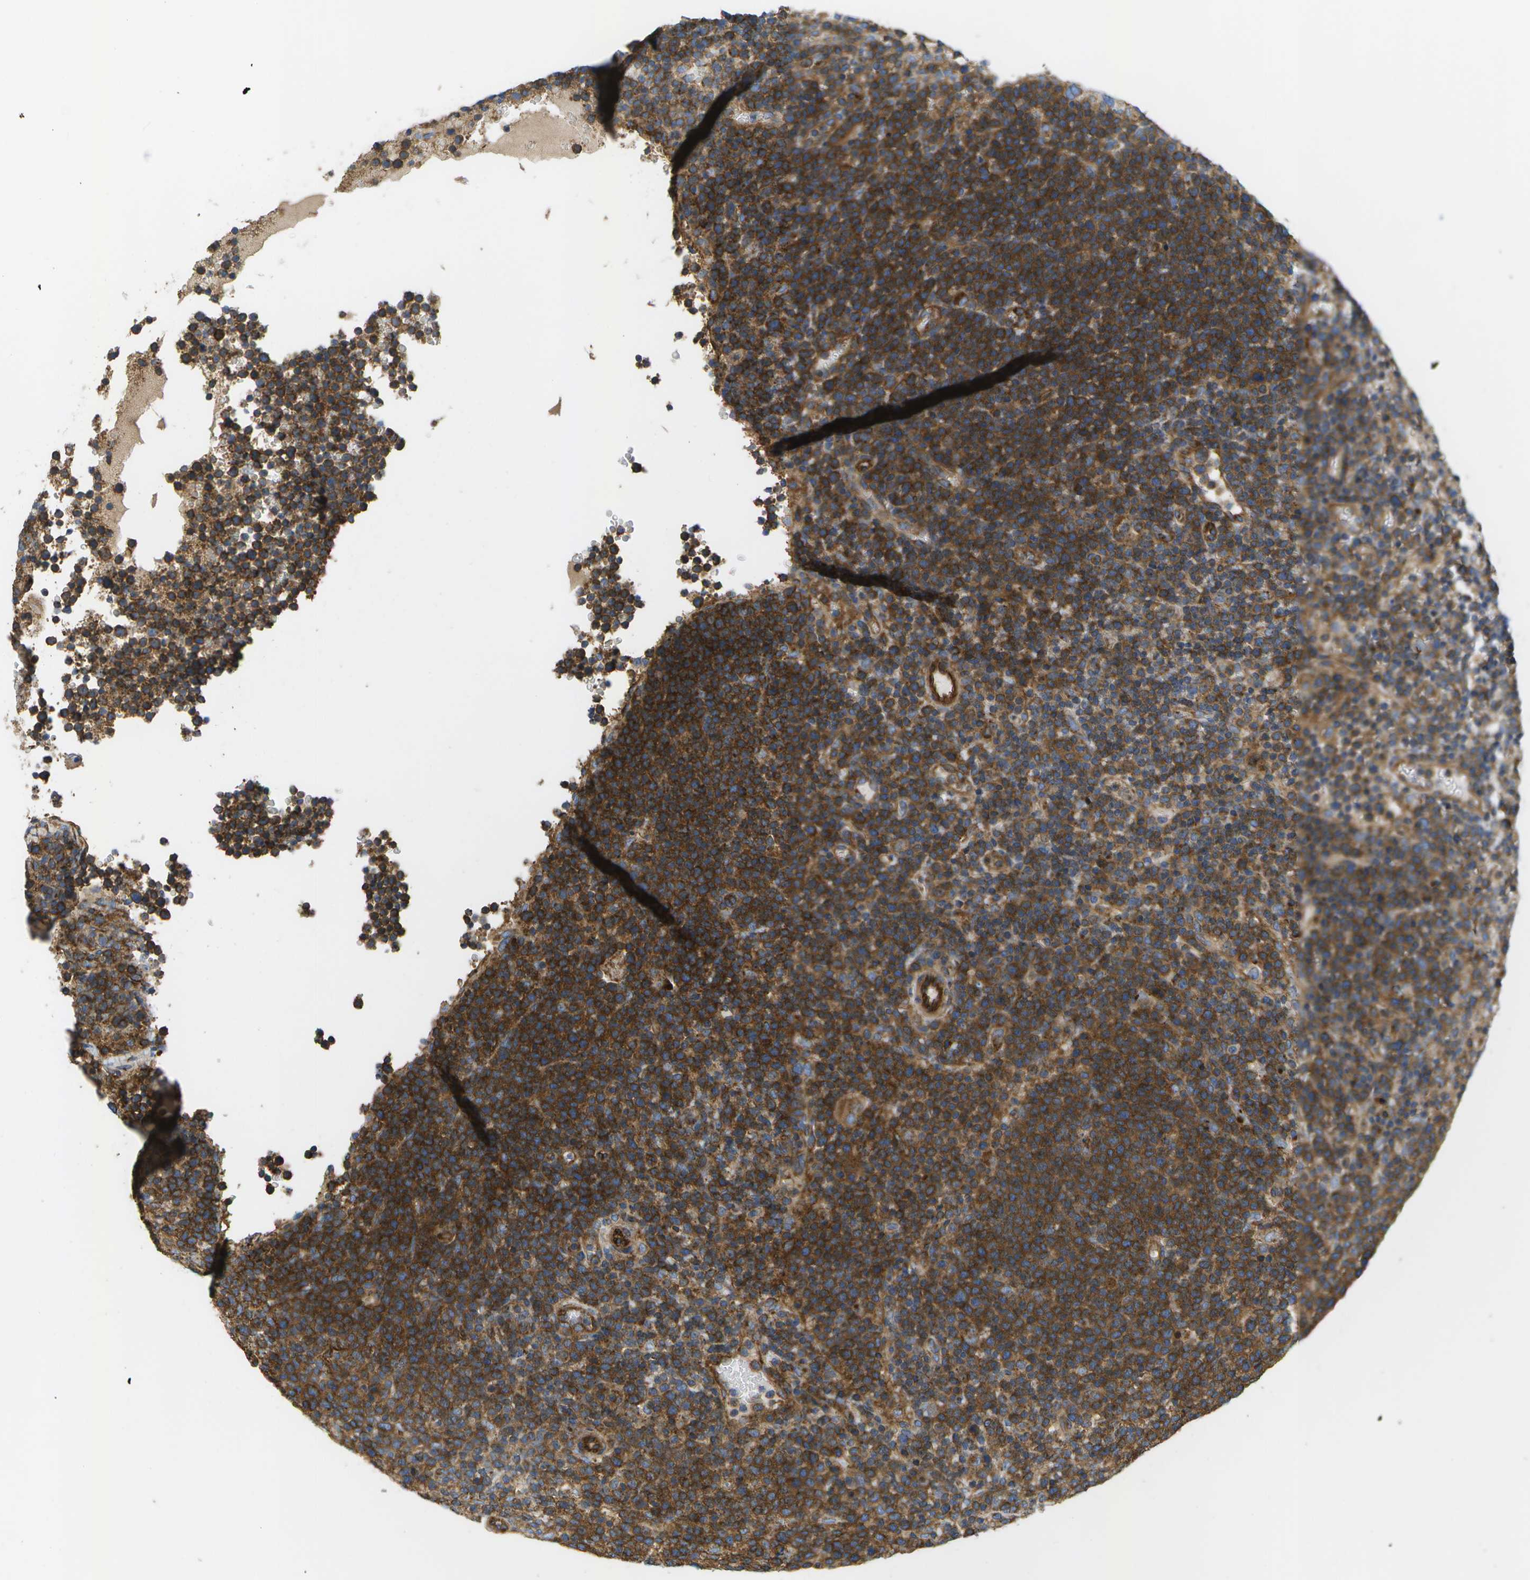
{"staining": {"intensity": "strong", "quantity": ">75%", "location": "cytoplasmic/membranous"}, "tissue": "lymphoma", "cell_type": "Tumor cells", "image_type": "cancer", "snomed": [{"axis": "morphology", "description": "Malignant lymphoma, non-Hodgkin's type, High grade"}, {"axis": "topography", "description": "Lymph node"}], "caption": "An image showing strong cytoplasmic/membranous expression in about >75% of tumor cells in lymphoma, as visualized by brown immunohistochemical staining.", "gene": "BST2", "patient": {"sex": "male", "age": 61}}